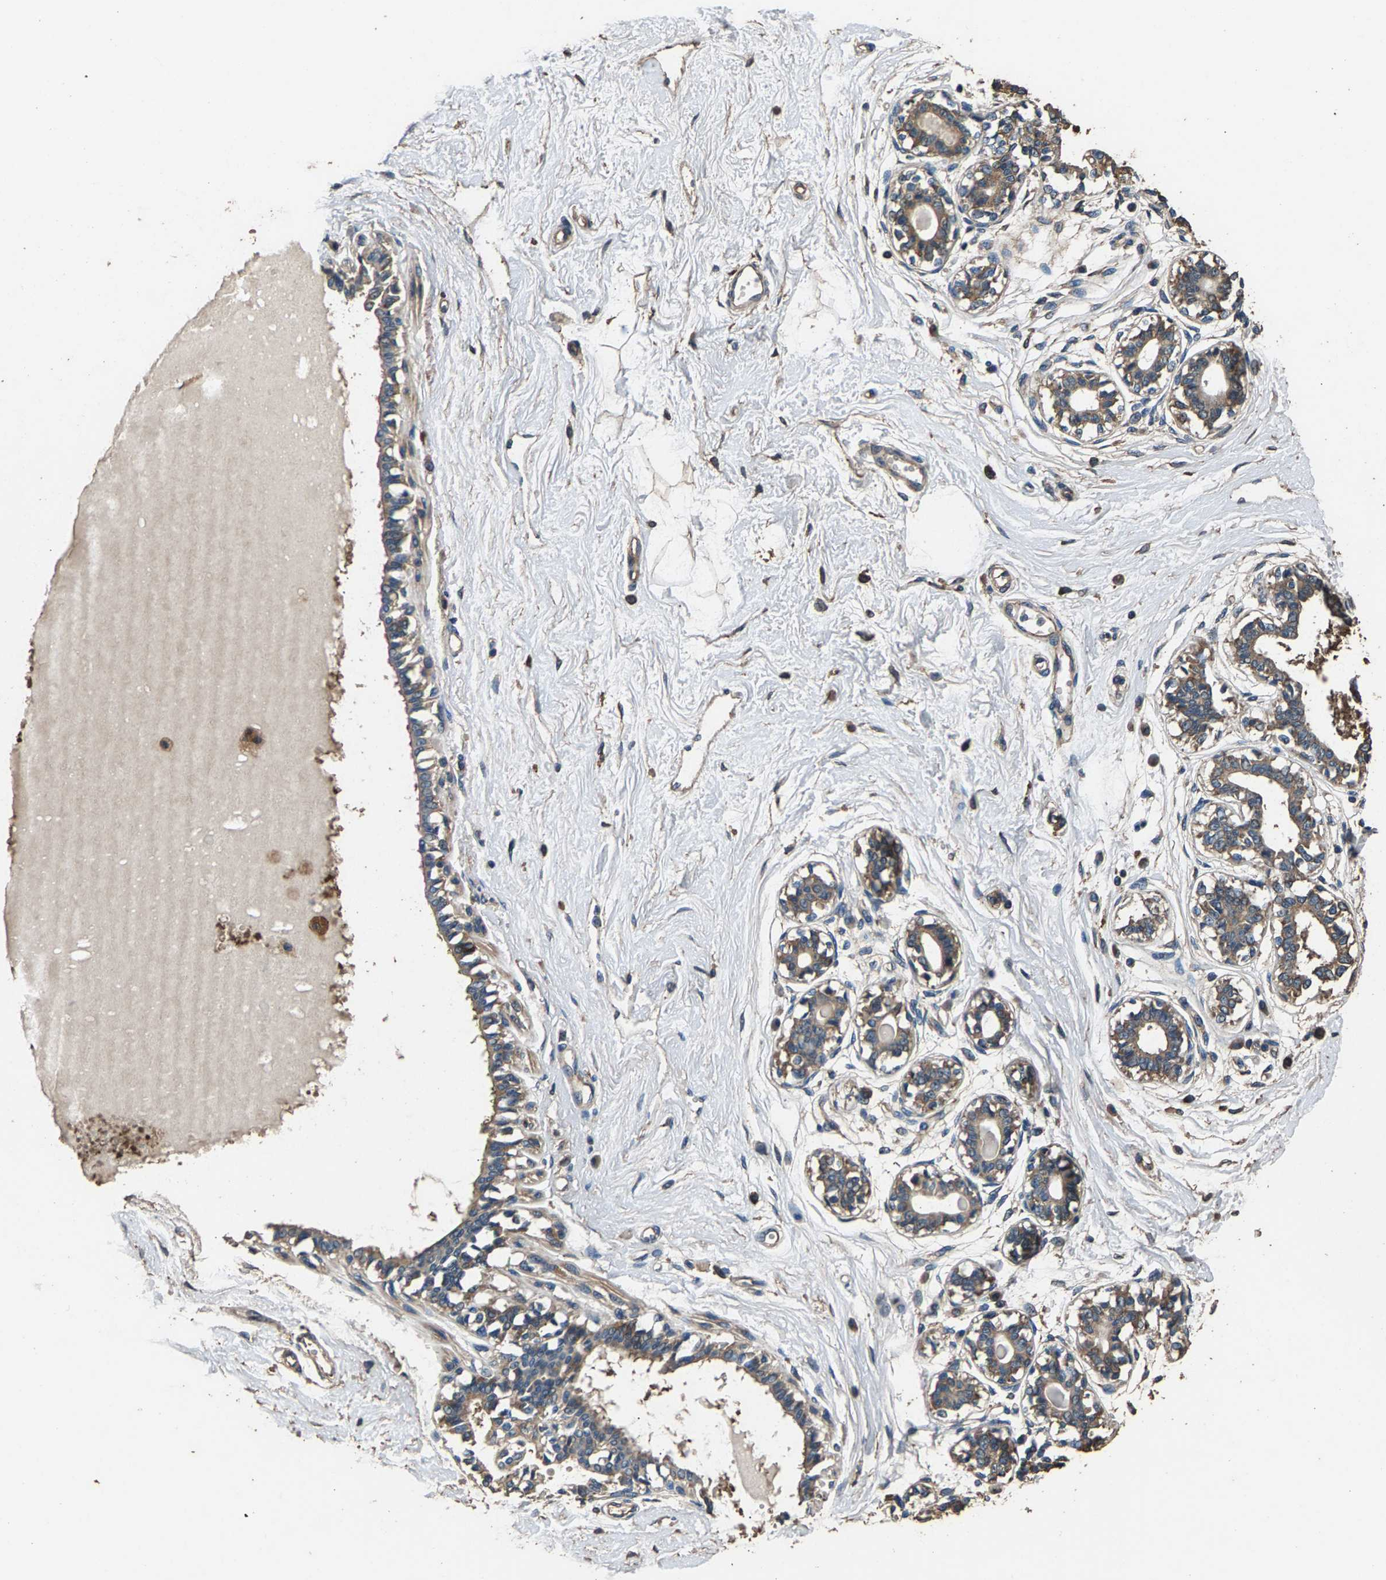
{"staining": {"intensity": "strong", "quantity": ">75%", "location": "cytoplasmic/membranous"}, "tissue": "breast", "cell_type": "Adipocytes", "image_type": "normal", "snomed": [{"axis": "morphology", "description": "Normal tissue, NOS"}, {"axis": "topography", "description": "Breast"}], "caption": "This image shows IHC staining of unremarkable human breast, with high strong cytoplasmic/membranous expression in approximately >75% of adipocytes.", "gene": "MRPL27", "patient": {"sex": "female", "age": 45}}